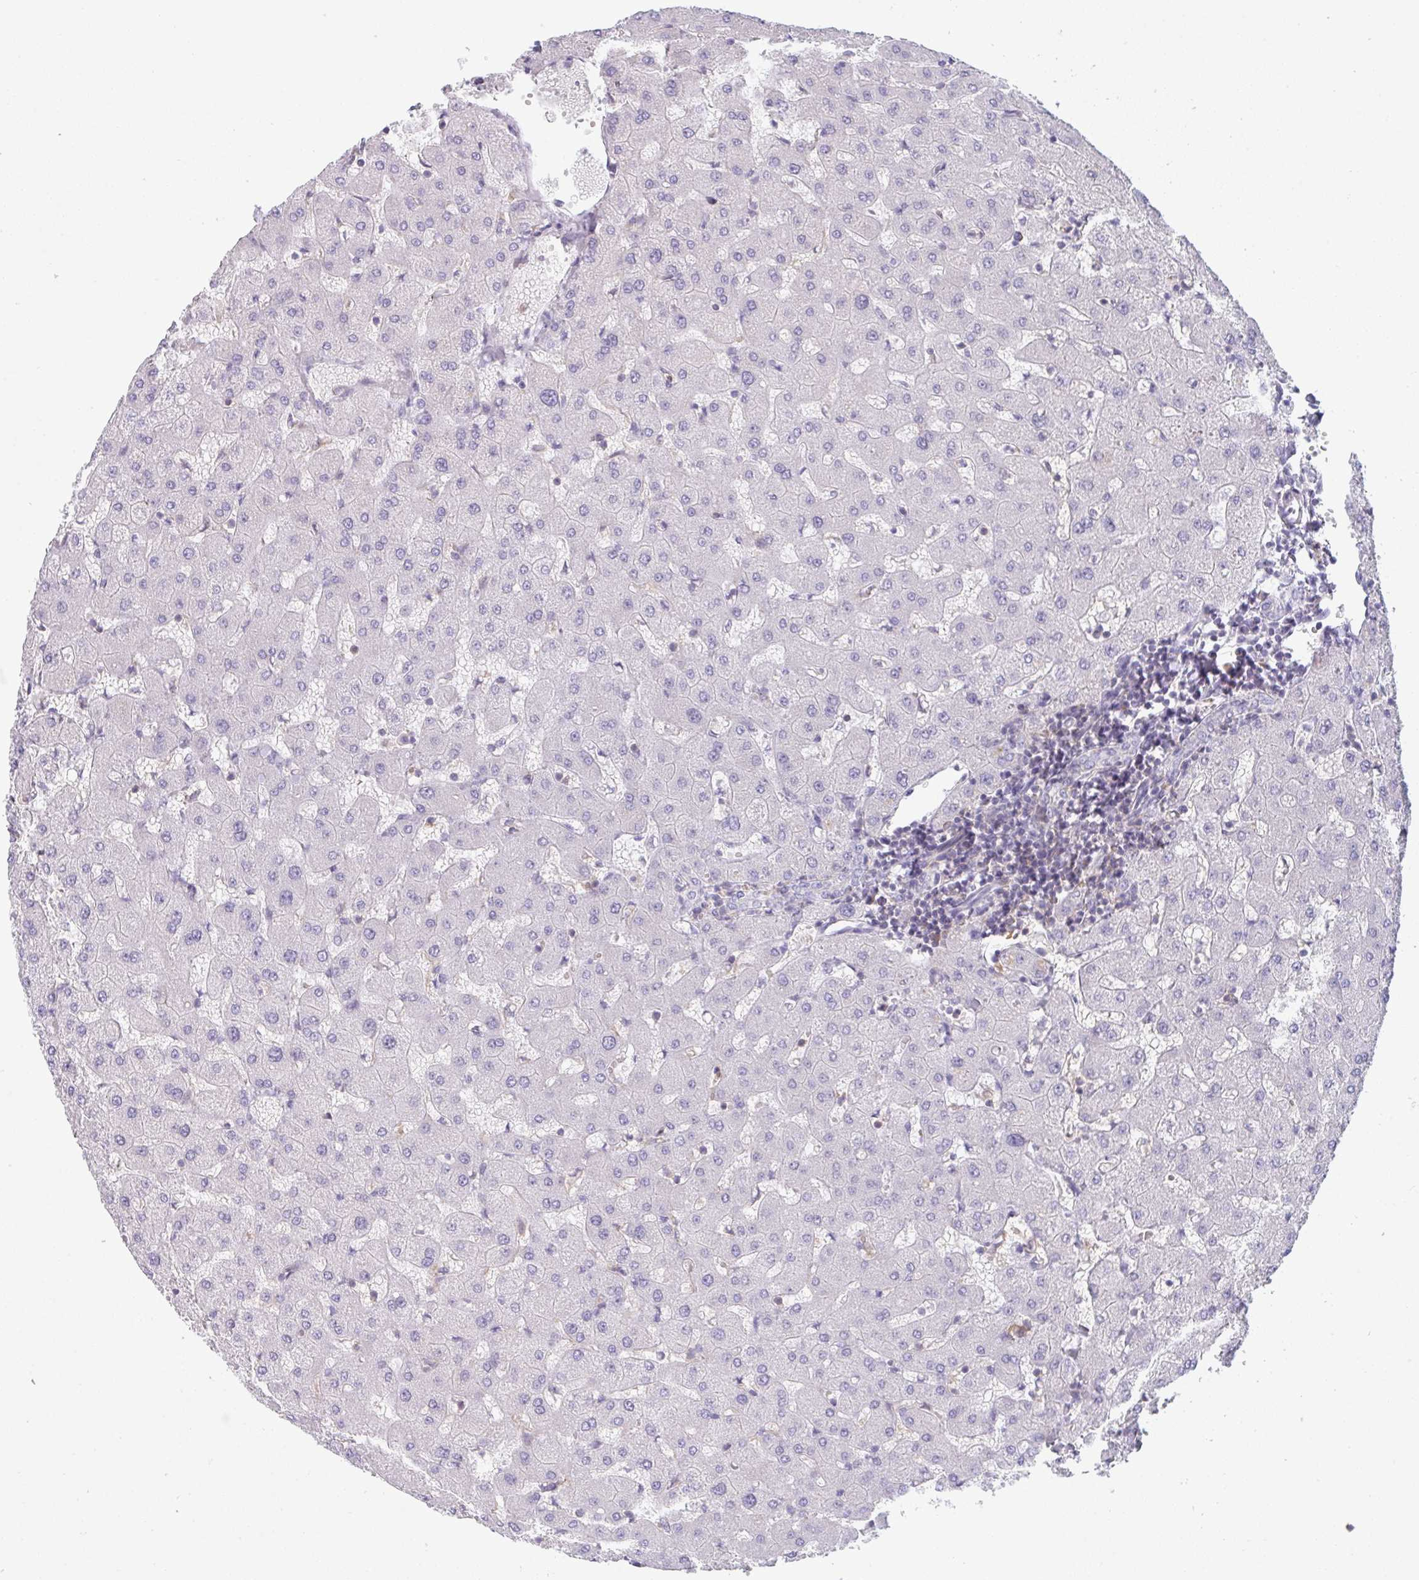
{"staining": {"intensity": "negative", "quantity": "none", "location": "none"}, "tissue": "liver", "cell_type": "Cholangiocytes", "image_type": "normal", "snomed": [{"axis": "morphology", "description": "Normal tissue, NOS"}, {"axis": "topography", "description": "Liver"}], "caption": "IHC of unremarkable liver displays no positivity in cholangiocytes. Nuclei are stained in blue.", "gene": "DISP2", "patient": {"sex": "female", "age": 63}}